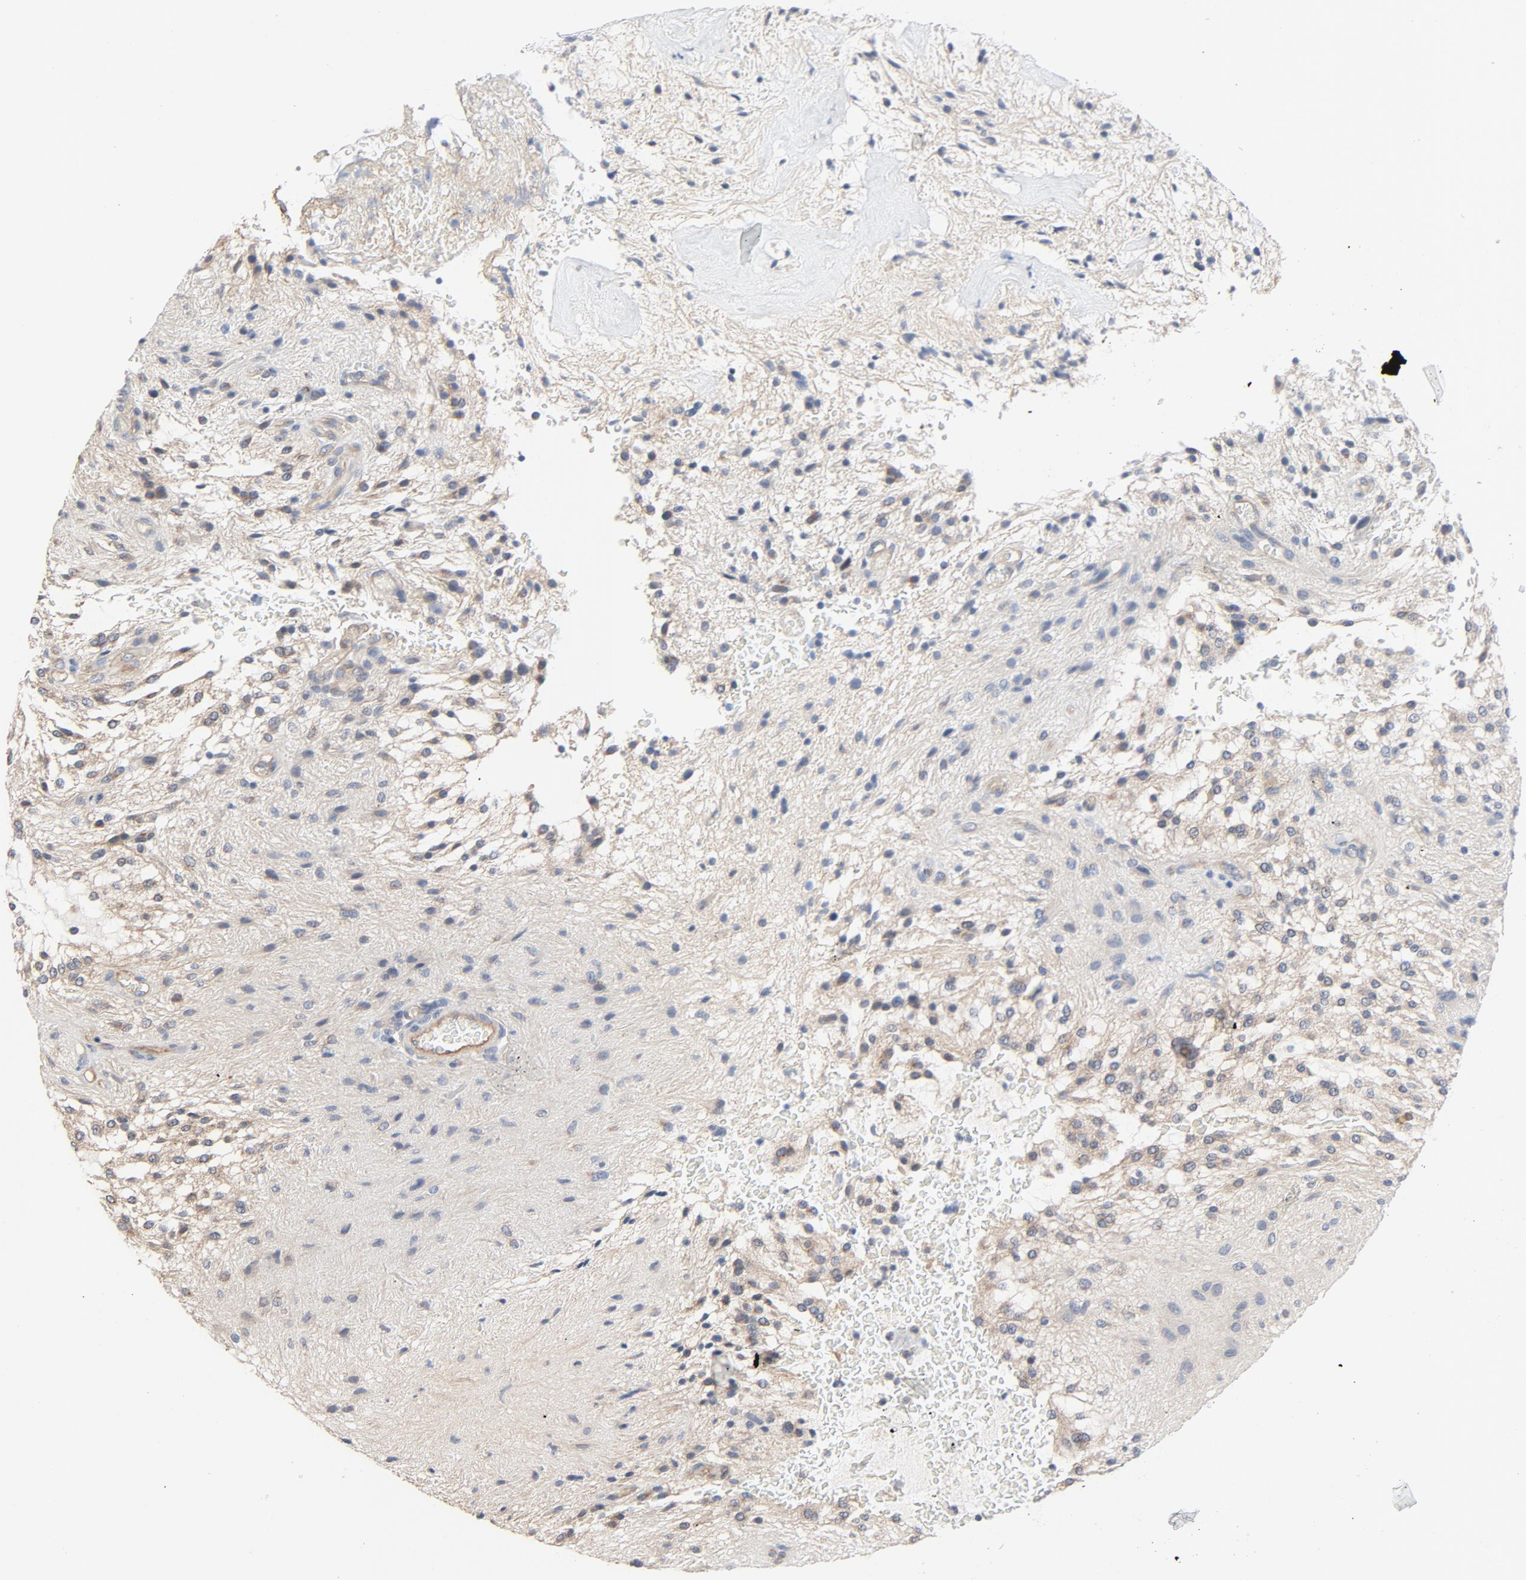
{"staining": {"intensity": "weak", "quantity": "<25%", "location": "cytoplasmic/membranous"}, "tissue": "glioma", "cell_type": "Tumor cells", "image_type": "cancer", "snomed": [{"axis": "morphology", "description": "Glioma, malignant, NOS"}, {"axis": "topography", "description": "Cerebellum"}], "caption": "This is an IHC photomicrograph of glioma. There is no staining in tumor cells.", "gene": "TRIOBP", "patient": {"sex": "female", "age": 10}}